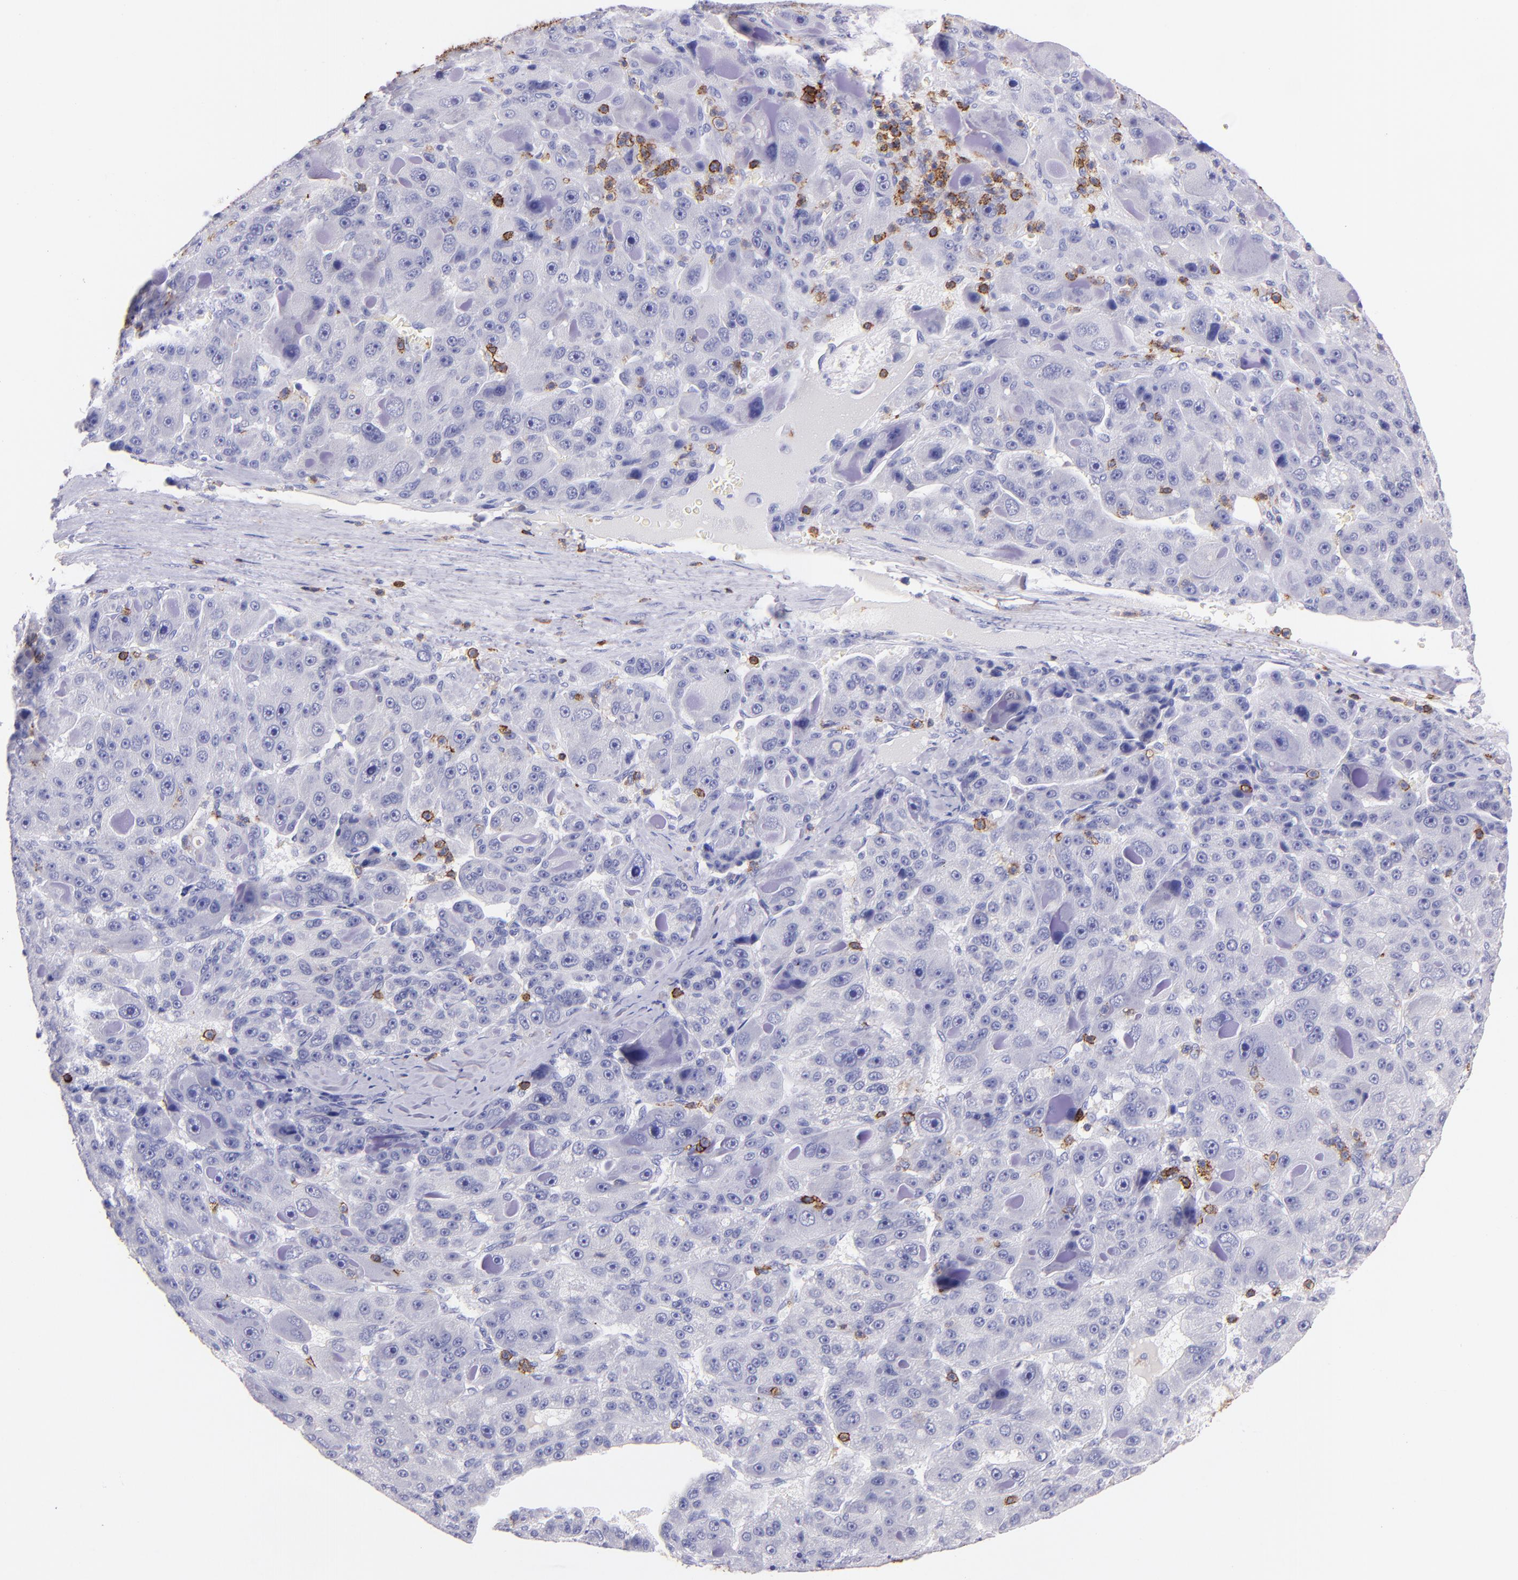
{"staining": {"intensity": "negative", "quantity": "none", "location": "none"}, "tissue": "liver cancer", "cell_type": "Tumor cells", "image_type": "cancer", "snomed": [{"axis": "morphology", "description": "Carcinoma, Hepatocellular, NOS"}, {"axis": "topography", "description": "Liver"}], "caption": "A histopathology image of human hepatocellular carcinoma (liver) is negative for staining in tumor cells. (DAB immunohistochemistry (IHC) visualized using brightfield microscopy, high magnification).", "gene": "SPN", "patient": {"sex": "male", "age": 76}}